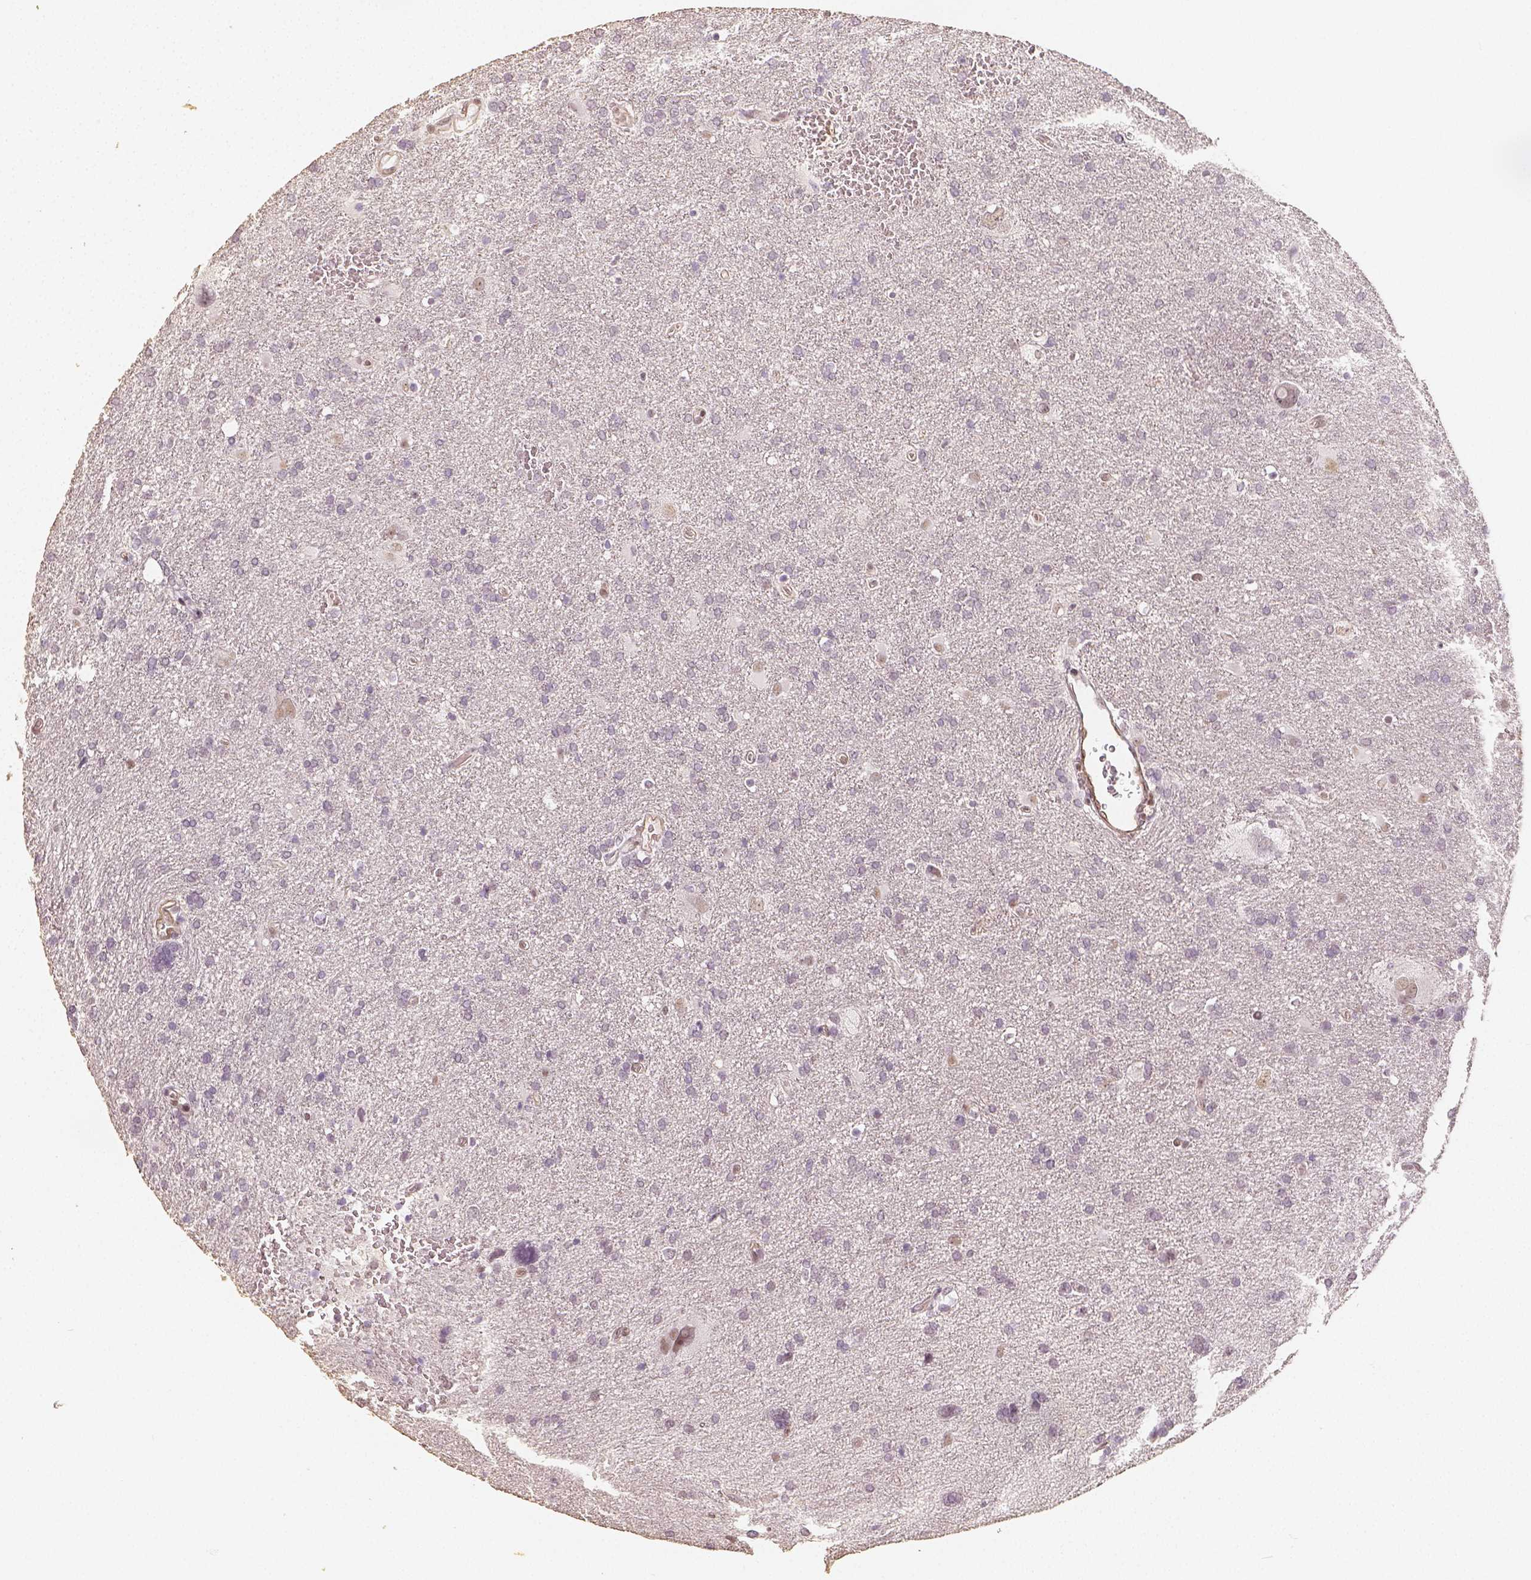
{"staining": {"intensity": "negative", "quantity": "none", "location": "none"}, "tissue": "glioma", "cell_type": "Tumor cells", "image_type": "cancer", "snomed": [{"axis": "morphology", "description": "Glioma, malignant, Low grade"}, {"axis": "topography", "description": "Brain"}], "caption": "DAB (3,3'-diaminobenzidine) immunohistochemical staining of glioma reveals no significant staining in tumor cells.", "gene": "HDAC1", "patient": {"sex": "male", "age": 66}}